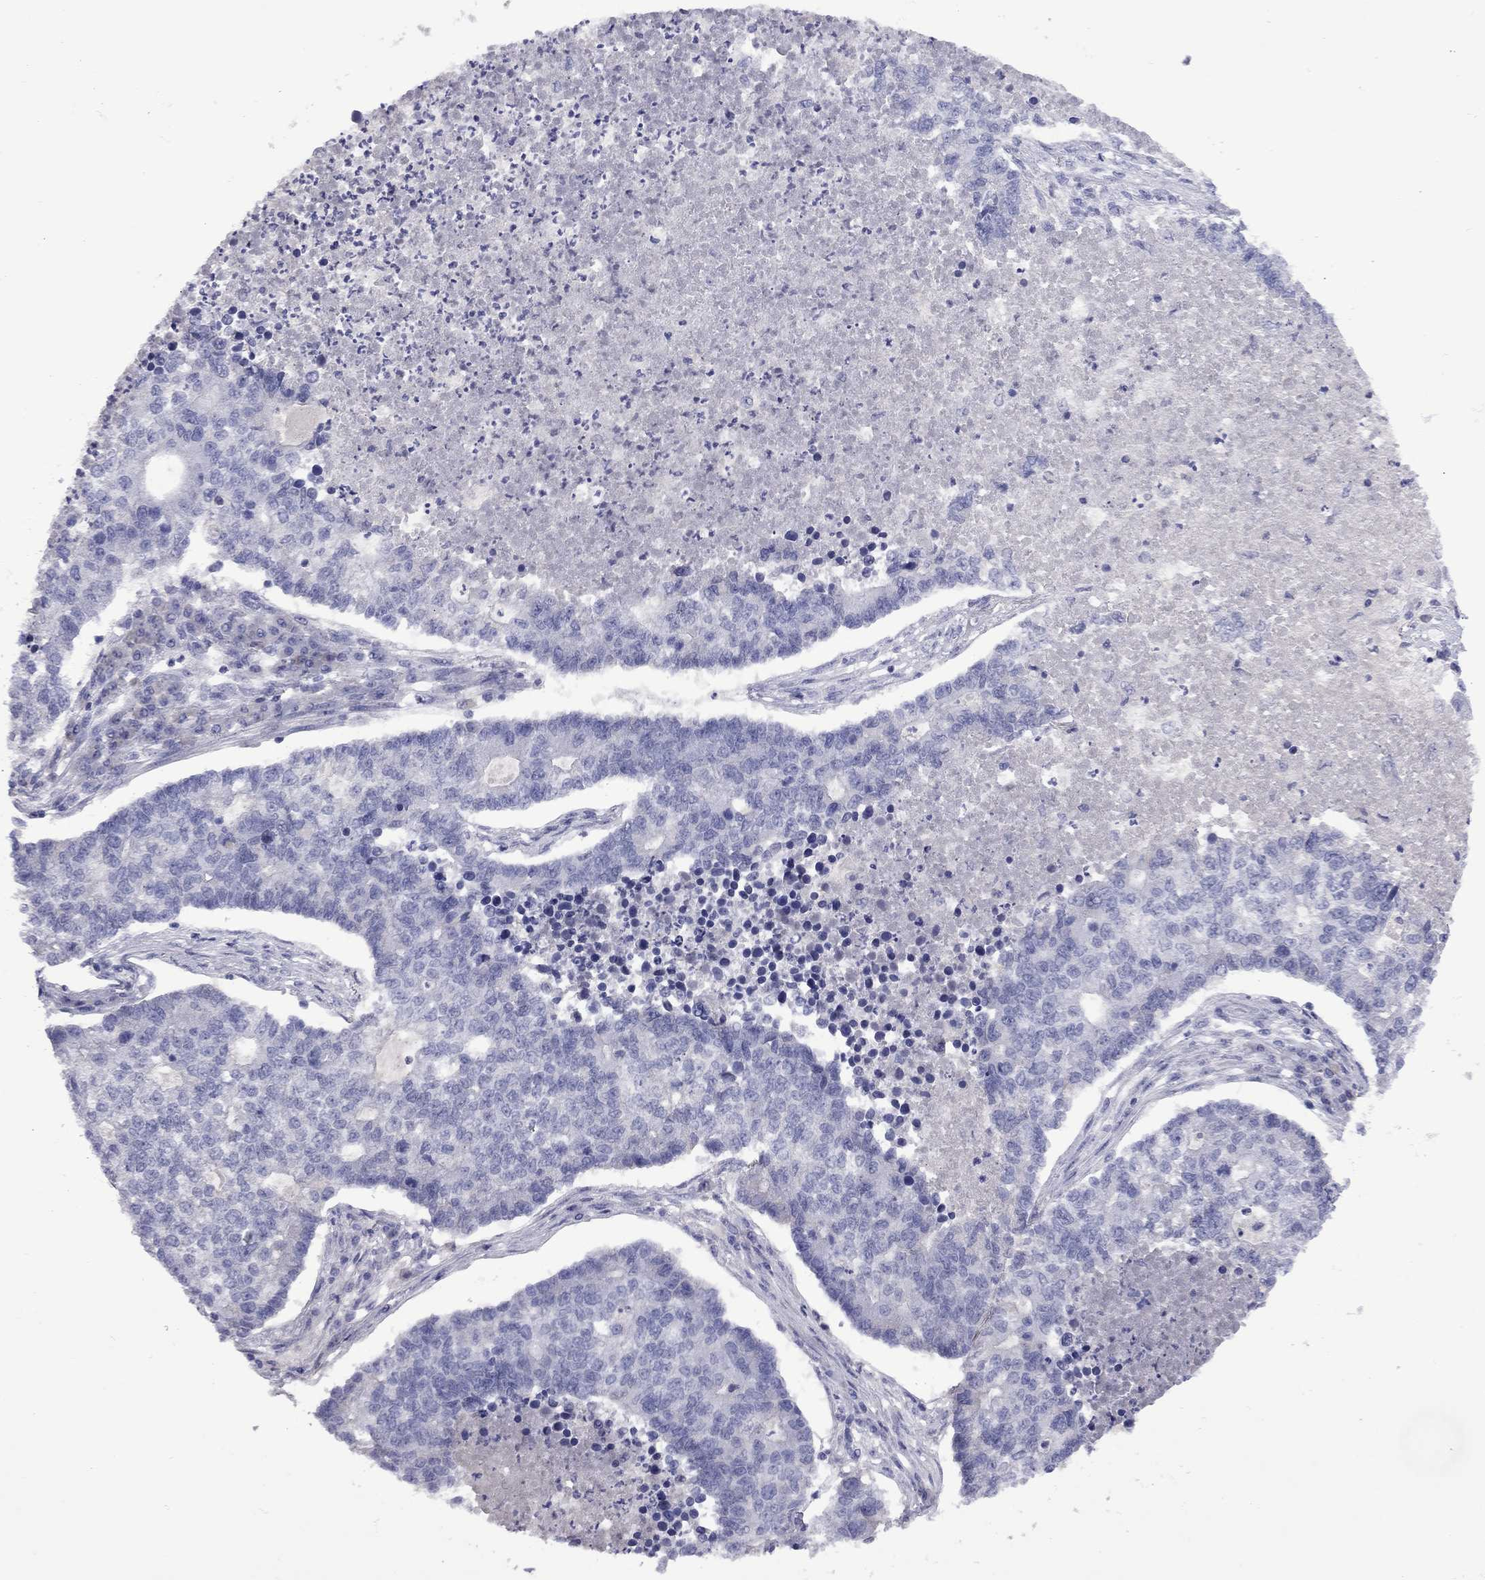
{"staining": {"intensity": "negative", "quantity": "none", "location": "none"}, "tissue": "lung cancer", "cell_type": "Tumor cells", "image_type": "cancer", "snomed": [{"axis": "morphology", "description": "Adenocarcinoma, NOS"}, {"axis": "topography", "description": "Lung"}], "caption": "A high-resolution photomicrograph shows immunohistochemistry (IHC) staining of lung cancer (adenocarcinoma), which demonstrates no significant staining in tumor cells.", "gene": "EPPIN", "patient": {"sex": "male", "age": 57}}